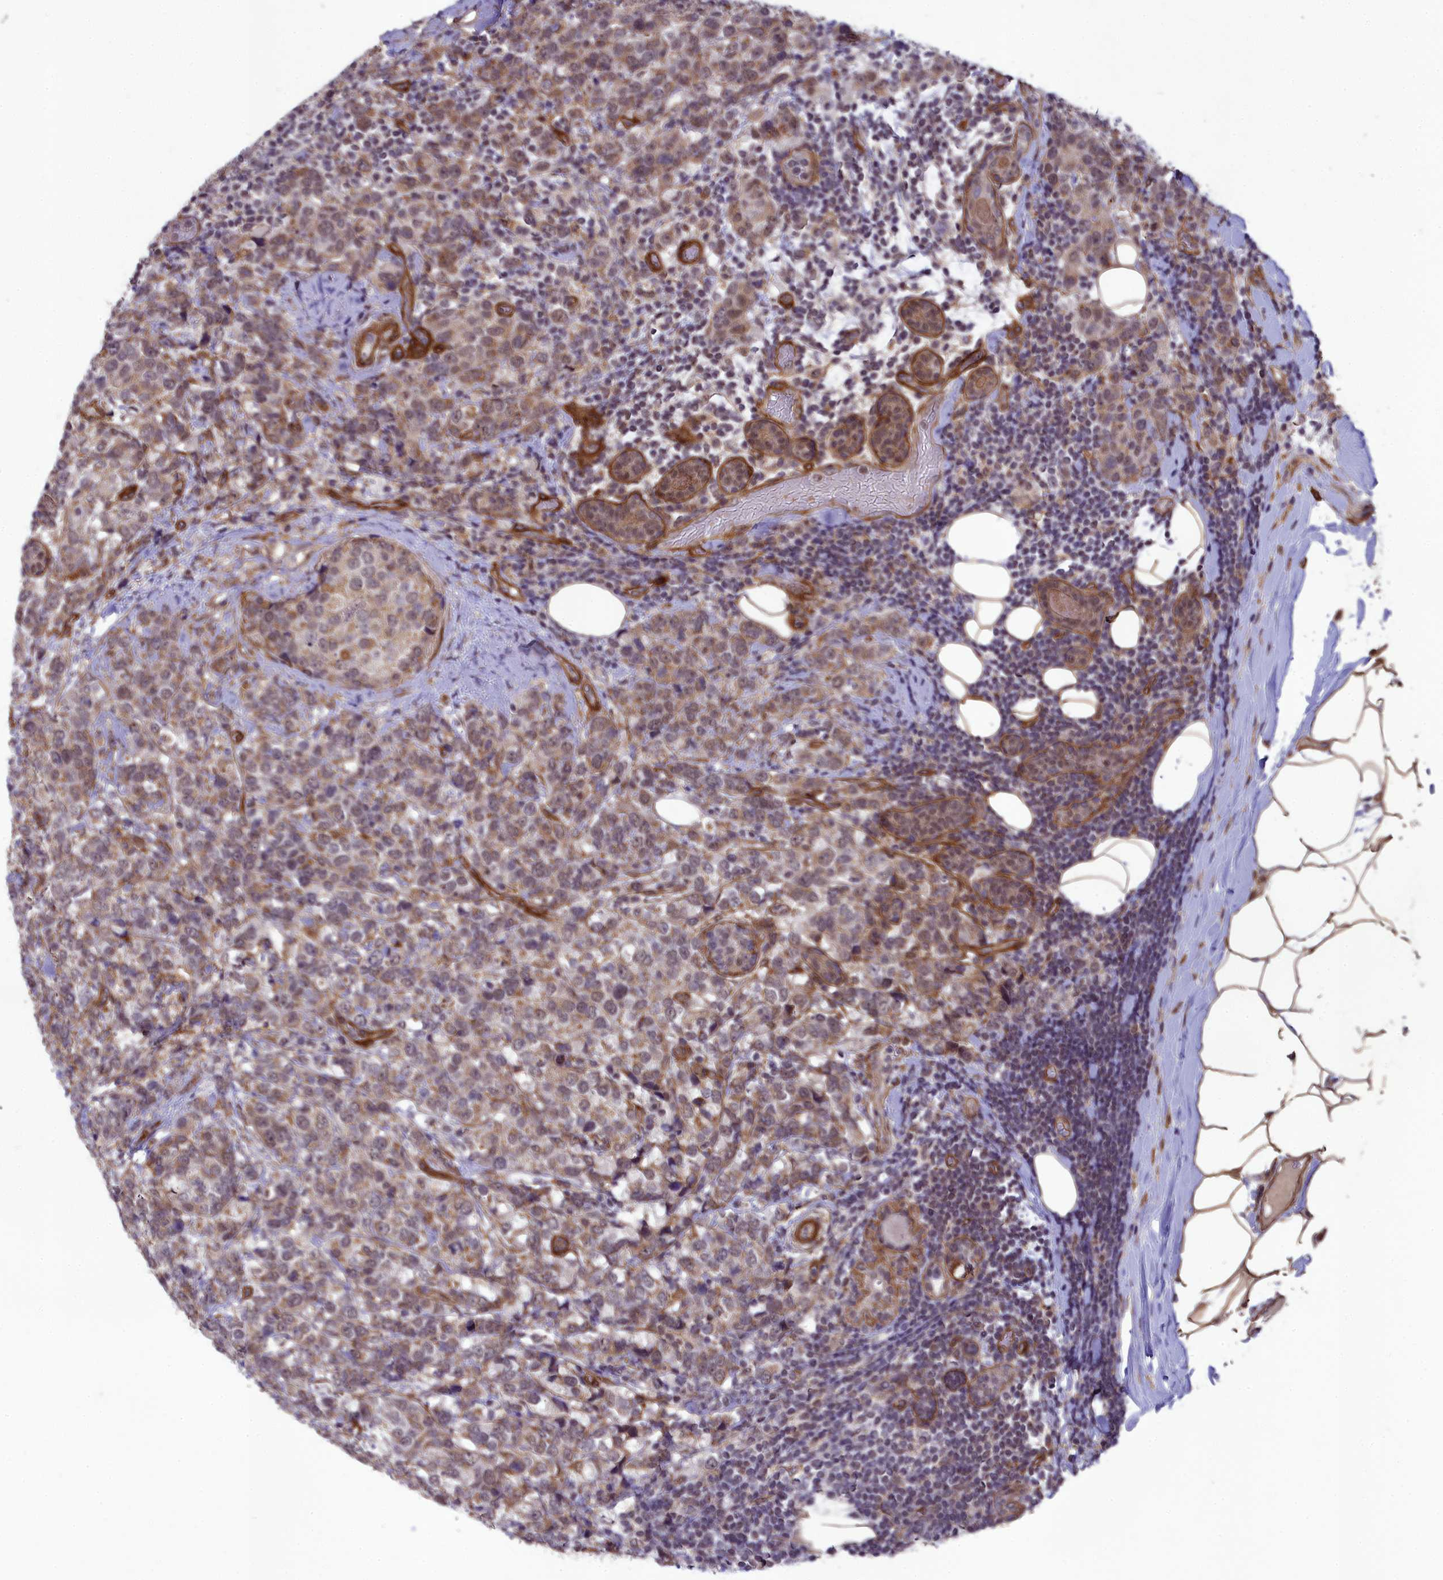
{"staining": {"intensity": "moderate", "quantity": "25%-75%", "location": "cytoplasmic/membranous"}, "tissue": "breast cancer", "cell_type": "Tumor cells", "image_type": "cancer", "snomed": [{"axis": "morphology", "description": "Lobular carcinoma"}, {"axis": "topography", "description": "Breast"}], "caption": "Immunohistochemistry staining of lobular carcinoma (breast), which exhibits medium levels of moderate cytoplasmic/membranous expression in about 25%-75% of tumor cells indicating moderate cytoplasmic/membranous protein positivity. The staining was performed using DAB (brown) for protein detection and nuclei were counterstained in hematoxylin (blue).", "gene": "TNS1", "patient": {"sex": "female", "age": 59}}